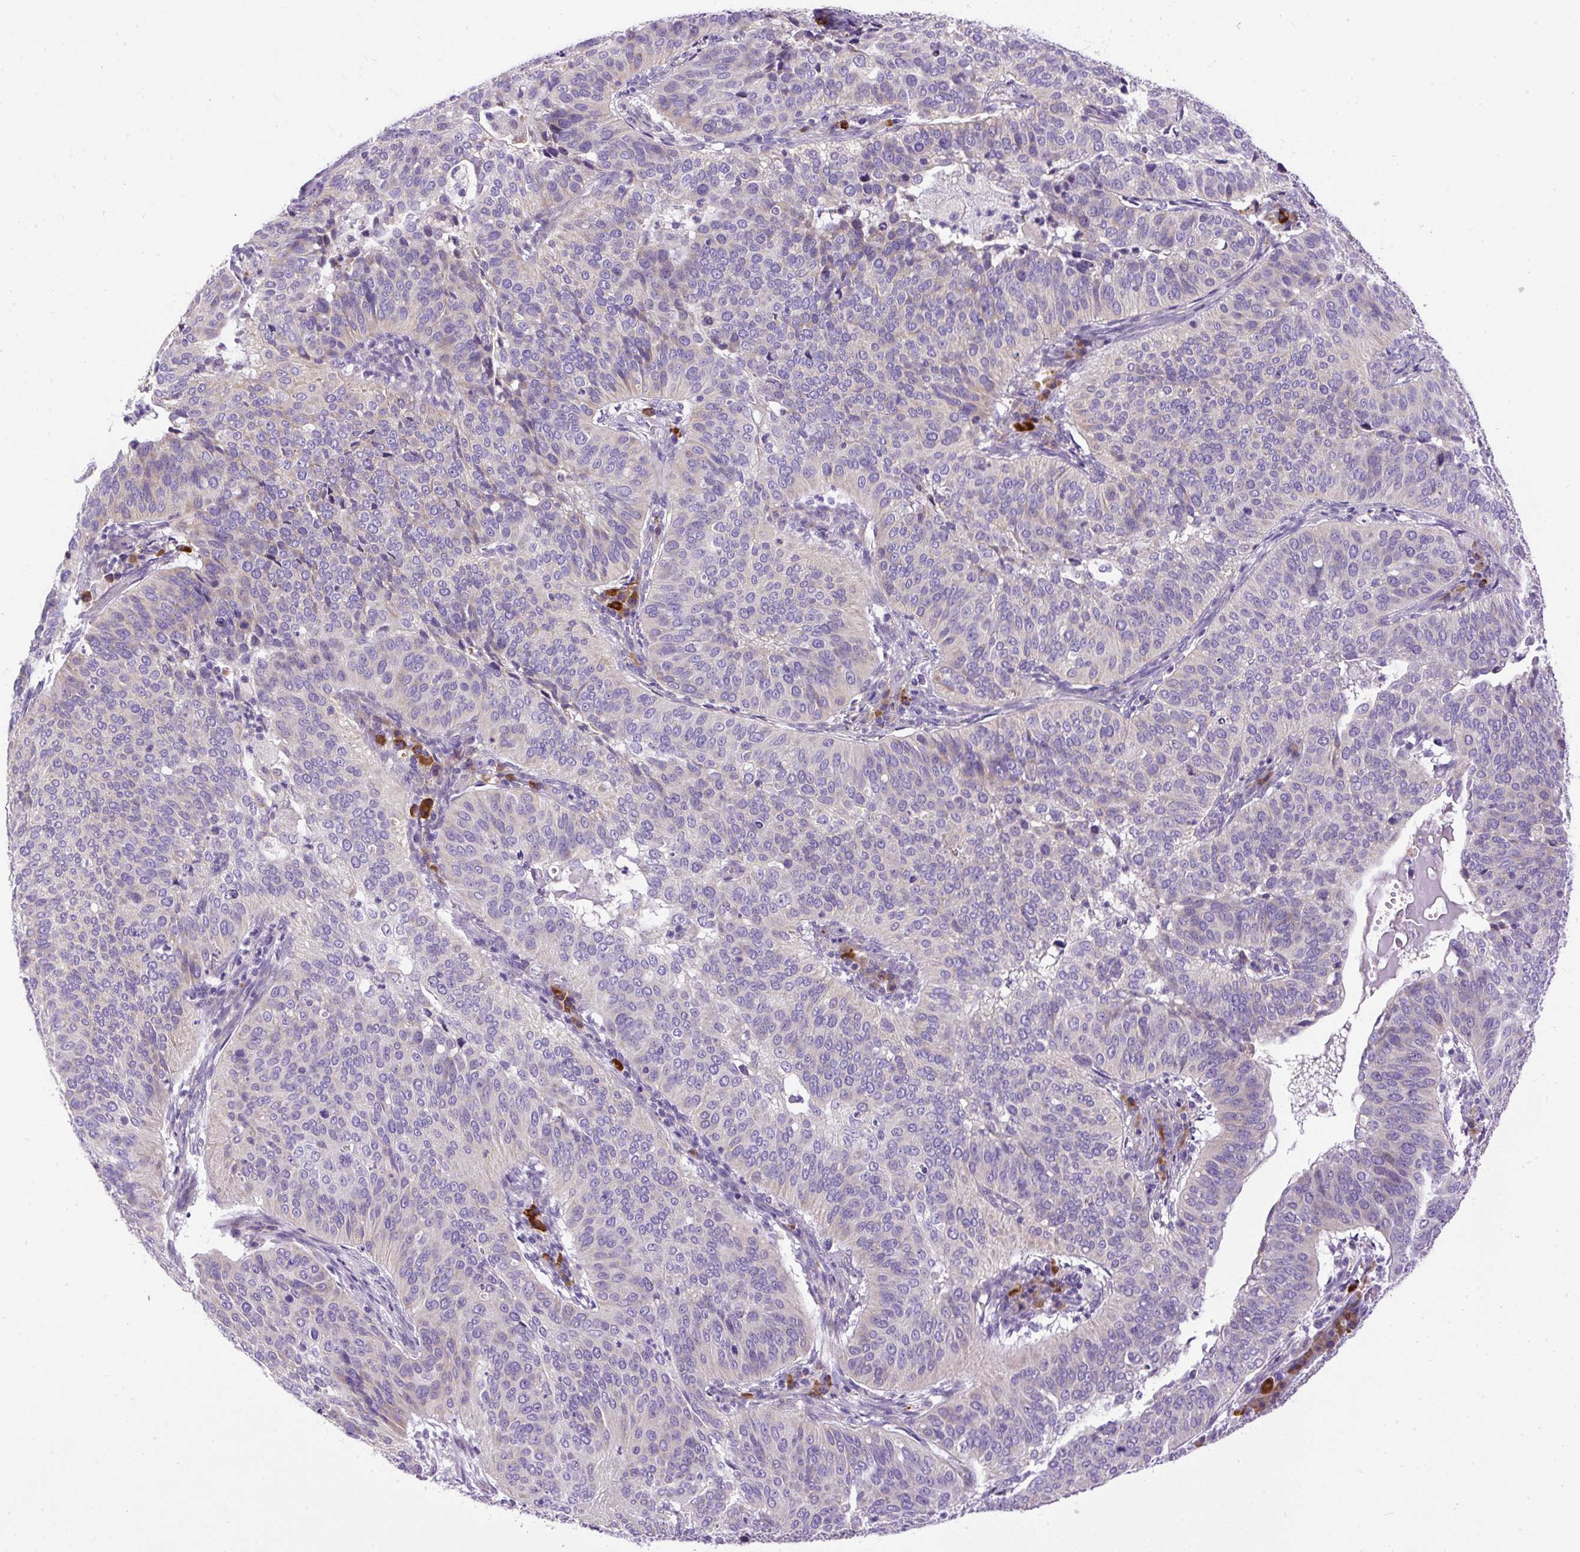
{"staining": {"intensity": "negative", "quantity": "none", "location": "none"}, "tissue": "cervical cancer", "cell_type": "Tumor cells", "image_type": "cancer", "snomed": [{"axis": "morphology", "description": "Normal tissue, NOS"}, {"axis": "morphology", "description": "Squamous cell carcinoma, NOS"}, {"axis": "topography", "description": "Cervix"}], "caption": "Immunohistochemistry of human squamous cell carcinoma (cervical) exhibits no expression in tumor cells.", "gene": "SYBU", "patient": {"sex": "female", "age": 39}}